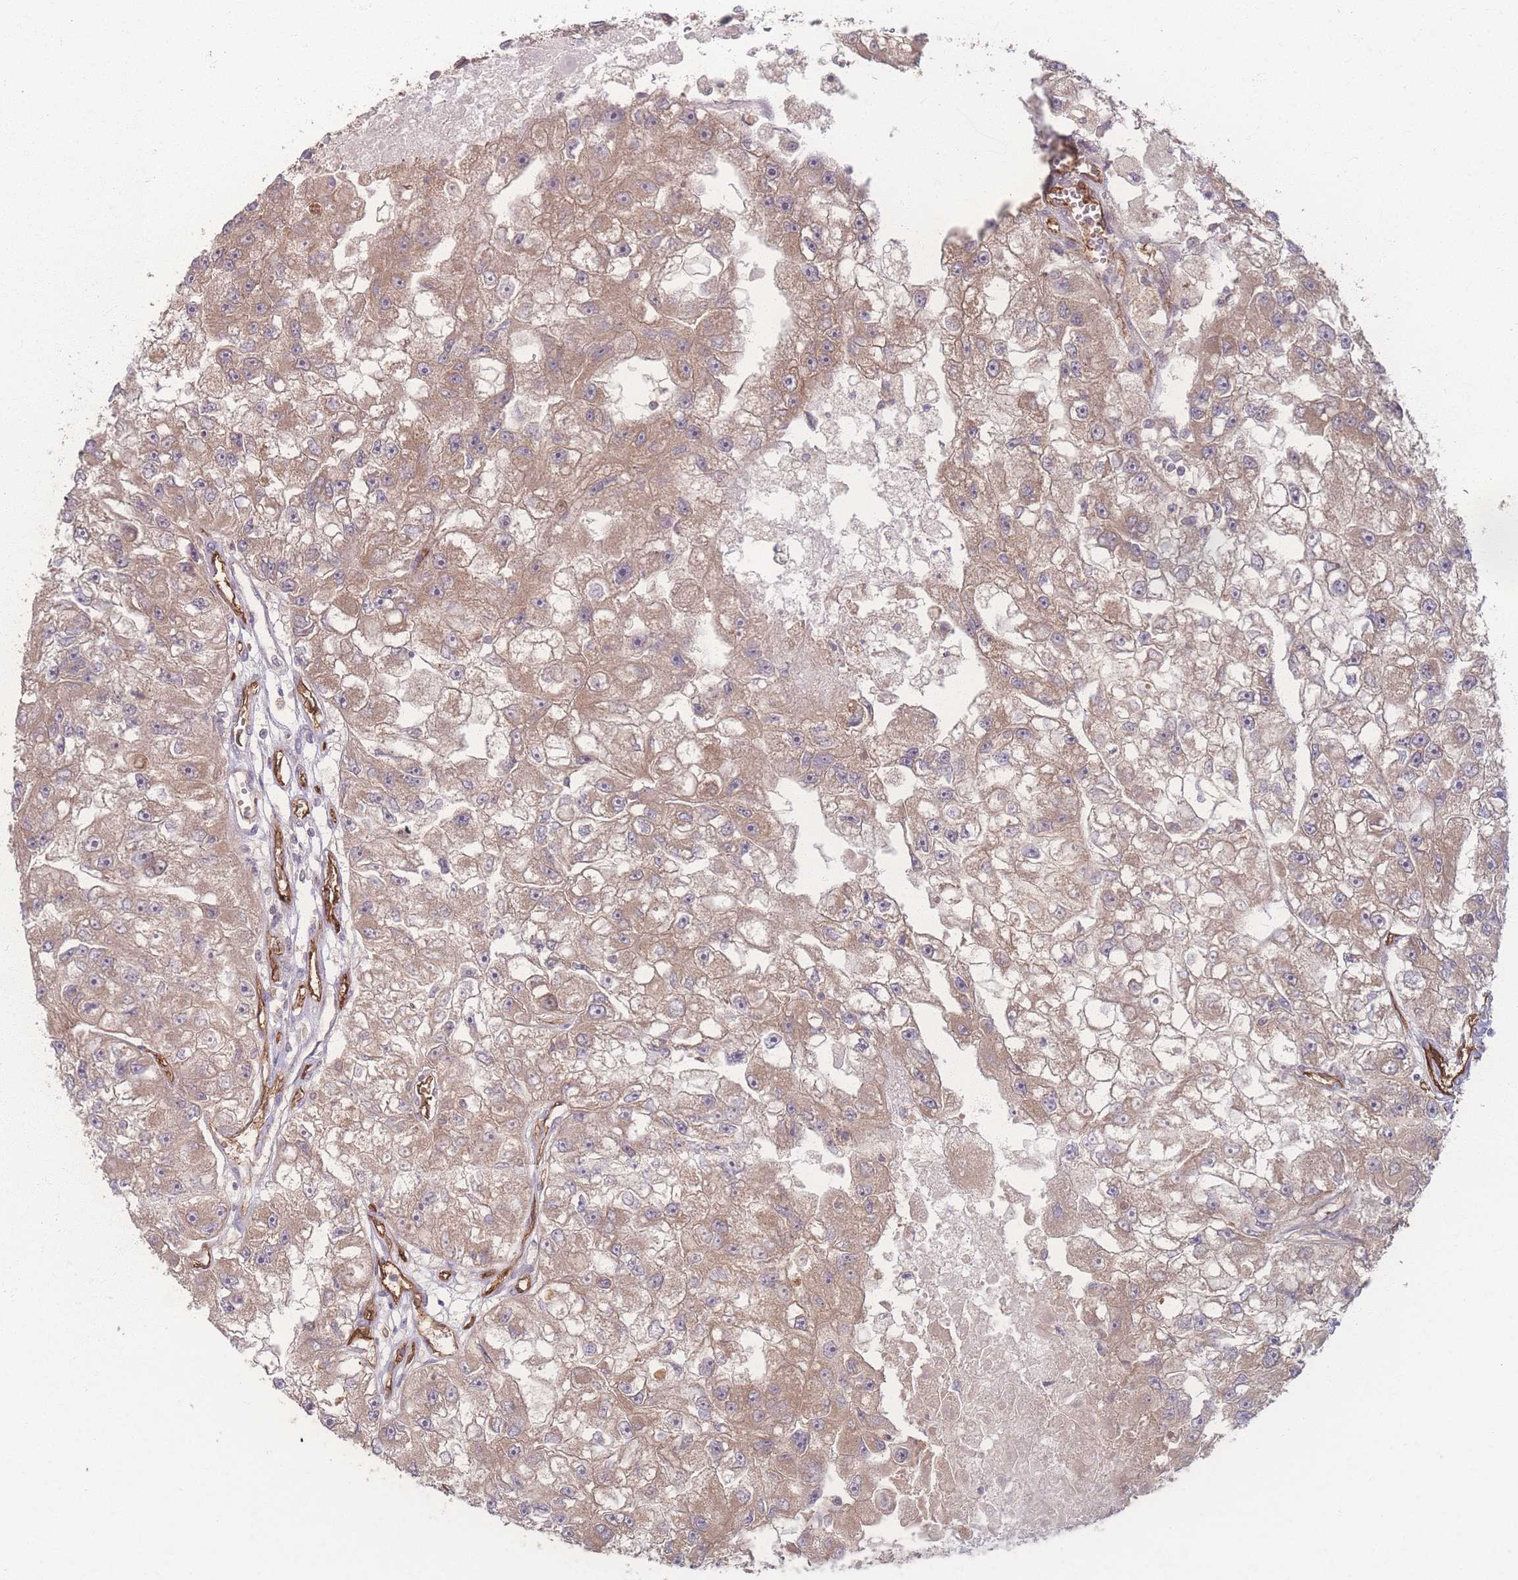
{"staining": {"intensity": "weak", "quantity": ">75%", "location": "cytoplasmic/membranous"}, "tissue": "renal cancer", "cell_type": "Tumor cells", "image_type": "cancer", "snomed": [{"axis": "morphology", "description": "Adenocarcinoma, NOS"}, {"axis": "topography", "description": "Kidney"}], "caption": "Tumor cells show low levels of weak cytoplasmic/membranous staining in approximately >75% of cells in adenocarcinoma (renal).", "gene": "INSR", "patient": {"sex": "male", "age": 63}}